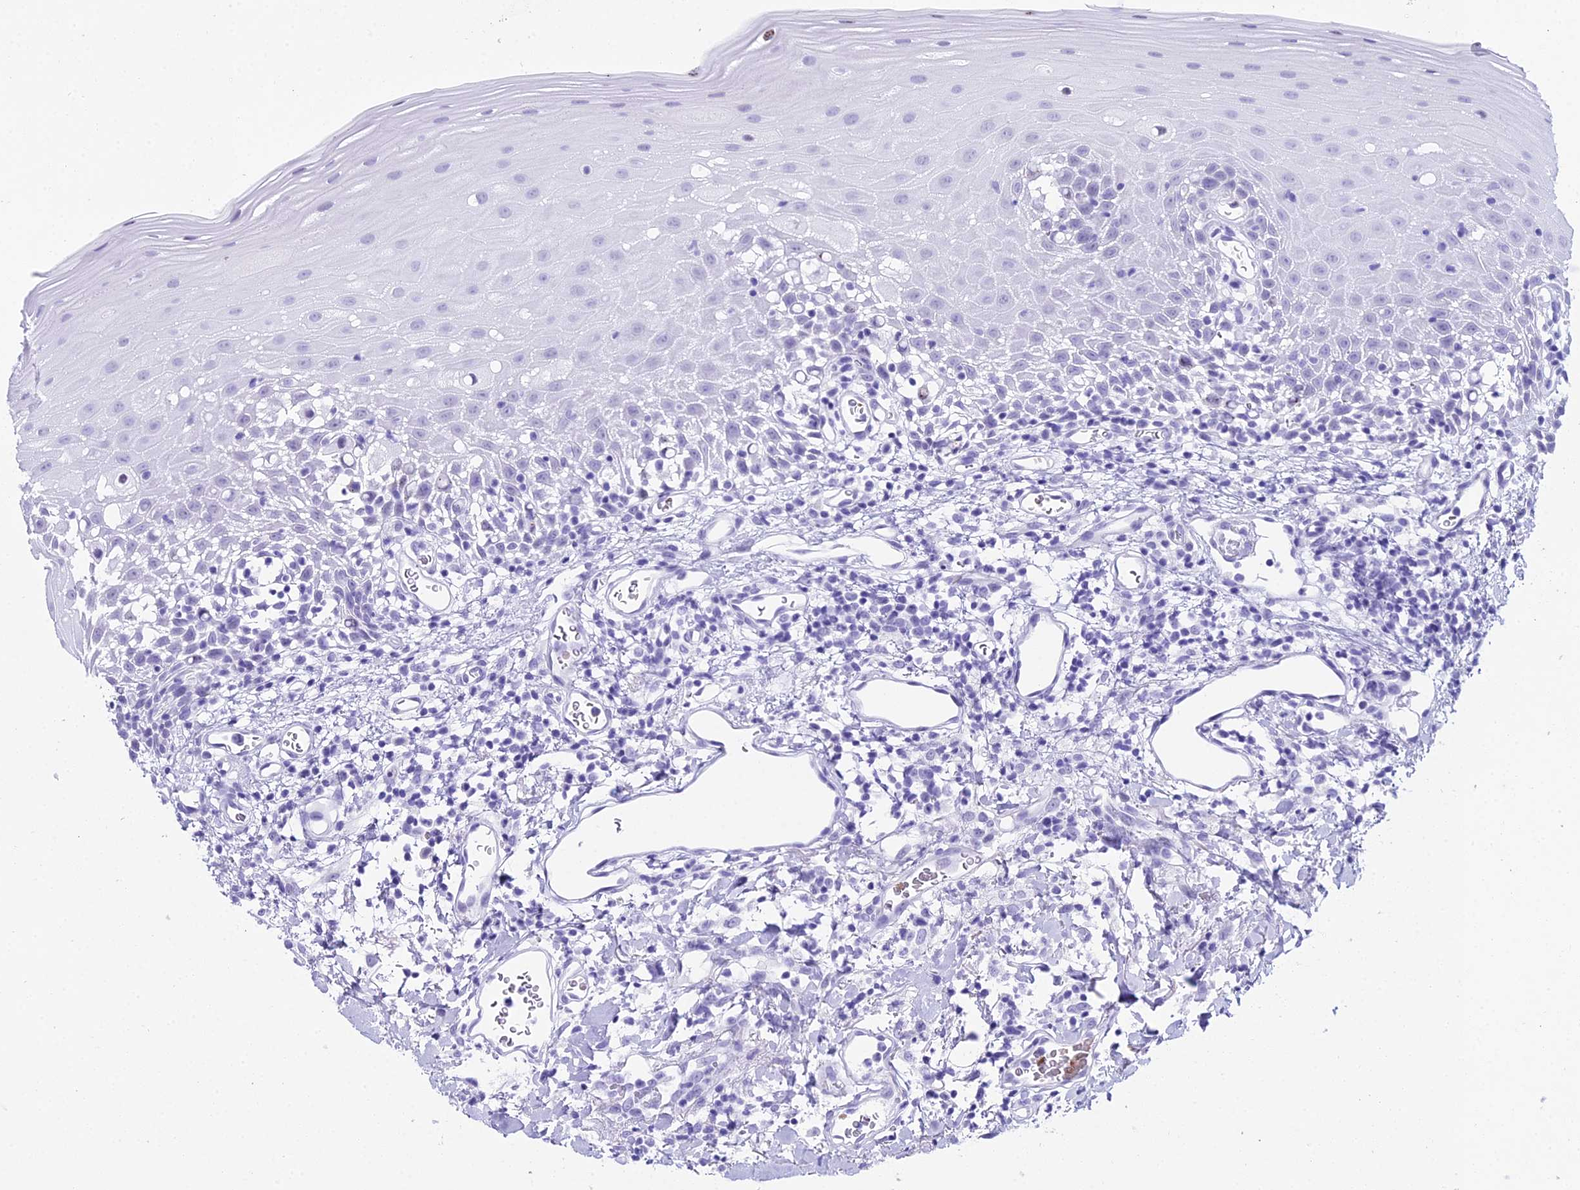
{"staining": {"intensity": "negative", "quantity": "none", "location": "none"}, "tissue": "oral mucosa", "cell_type": "Squamous epithelial cells", "image_type": "normal", "snomed": [{"axis": "morphology", "description": "Normal tissue, NOS"}, {"axis": "topography", "description": "Oral tissue"}], "caption": "Image shows no protein positivity in squamous epithelial cells of unremarkable oral mucosa.", "gene": "RNPS1", "patient": {"sex": "female", "age": 70}}